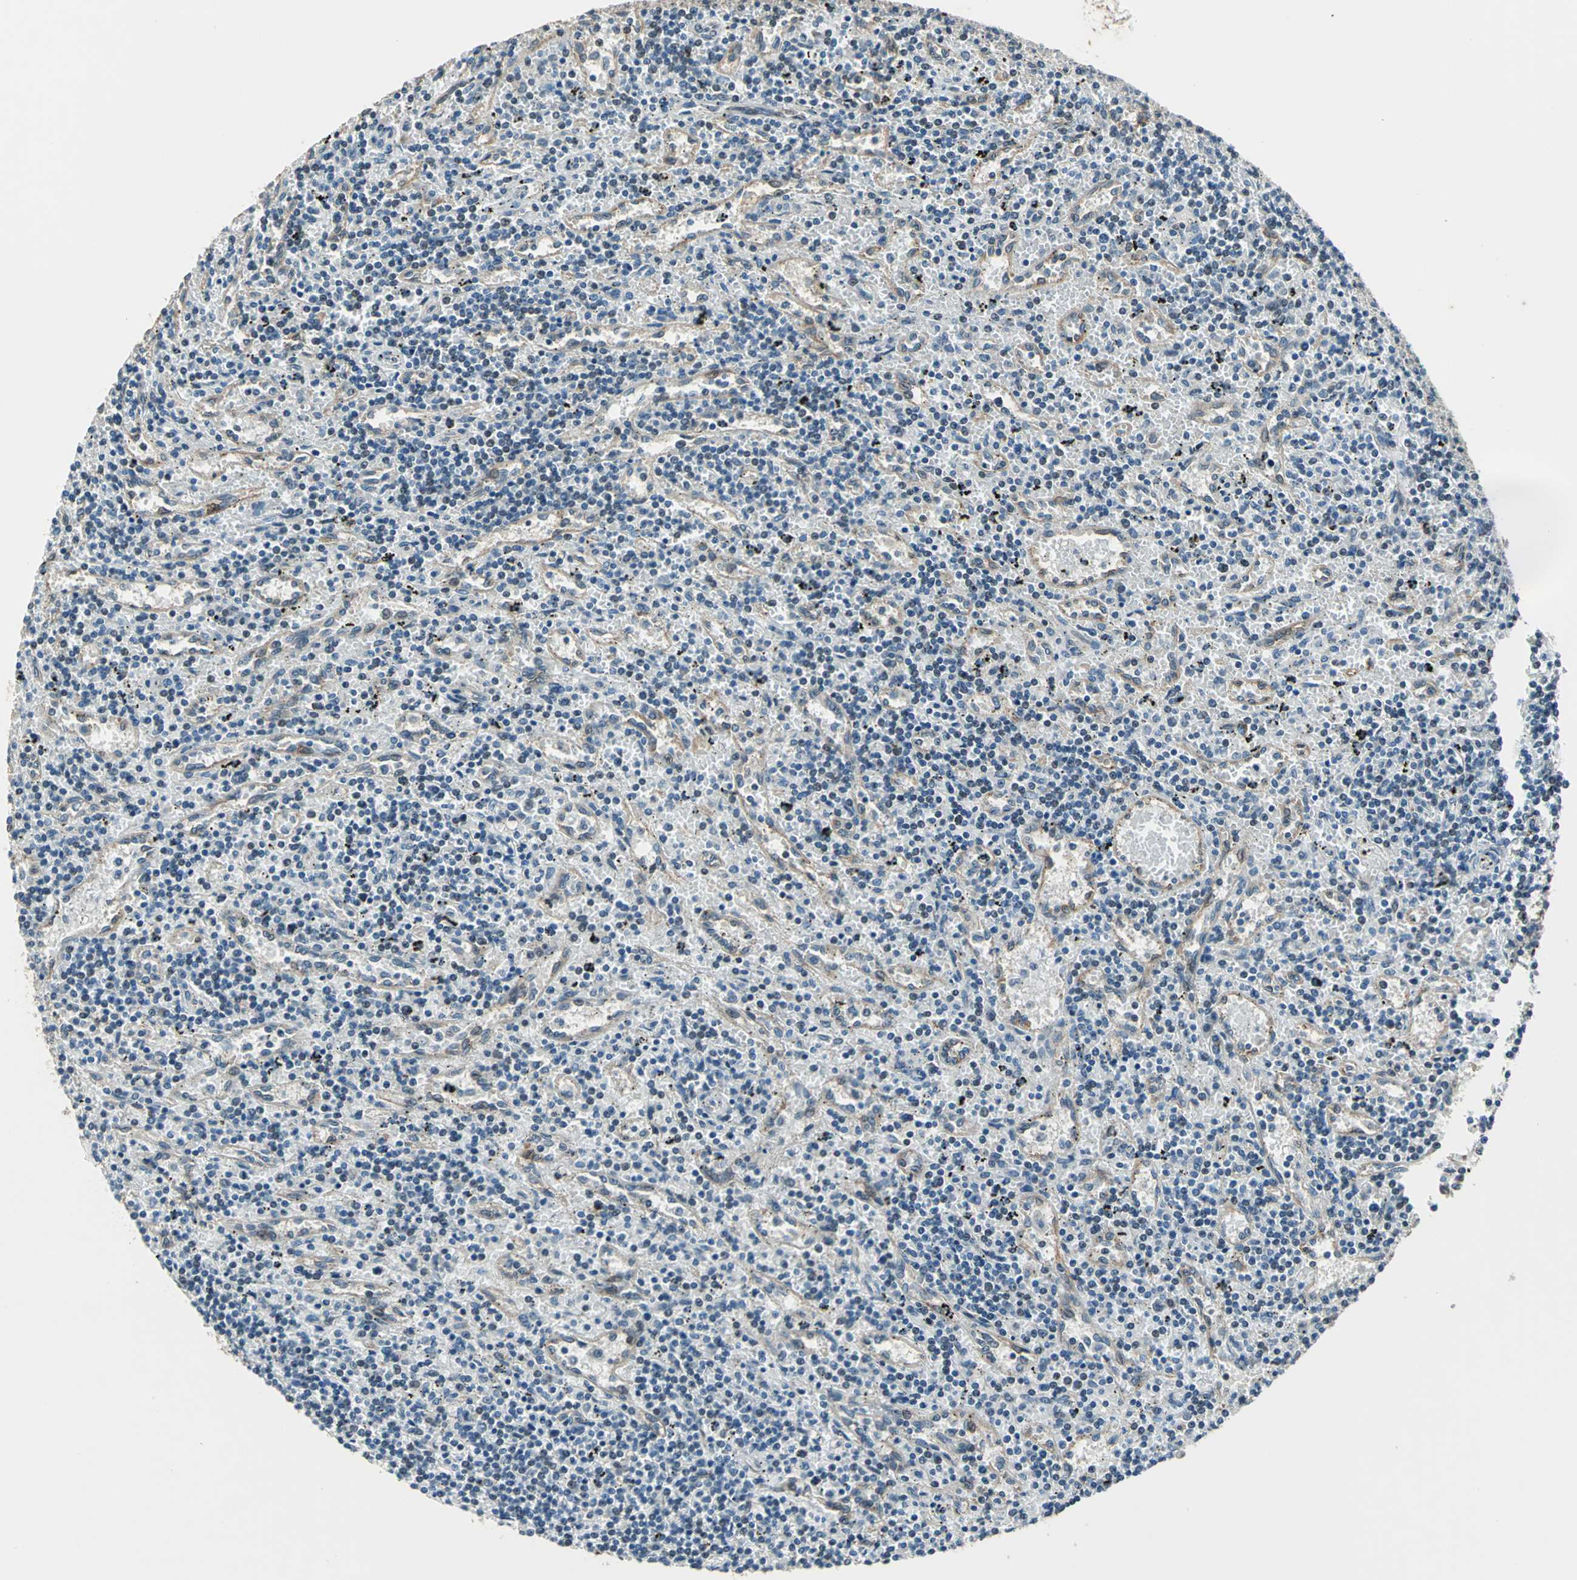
{"staining": {"intensity": "weak", "quantity": "<25%", "location": "nuclear"}, "tissue": "lymphoma", "cell_type": "Tumor cells", "image_type": "cancer", "snomed": [{"axis": "morphology", "description": "Malignant lymphoma, non-Hodgkin's type, Low grade"}, {"axis": "topography", "description": "Spleen"}], "caption": "Tumor cells show no significant staining in lymphoma. (DAB IHC with hematoxylin counter stain).", "gene": "BRIP1", "patient": {"sex": "male", "age": 76}}